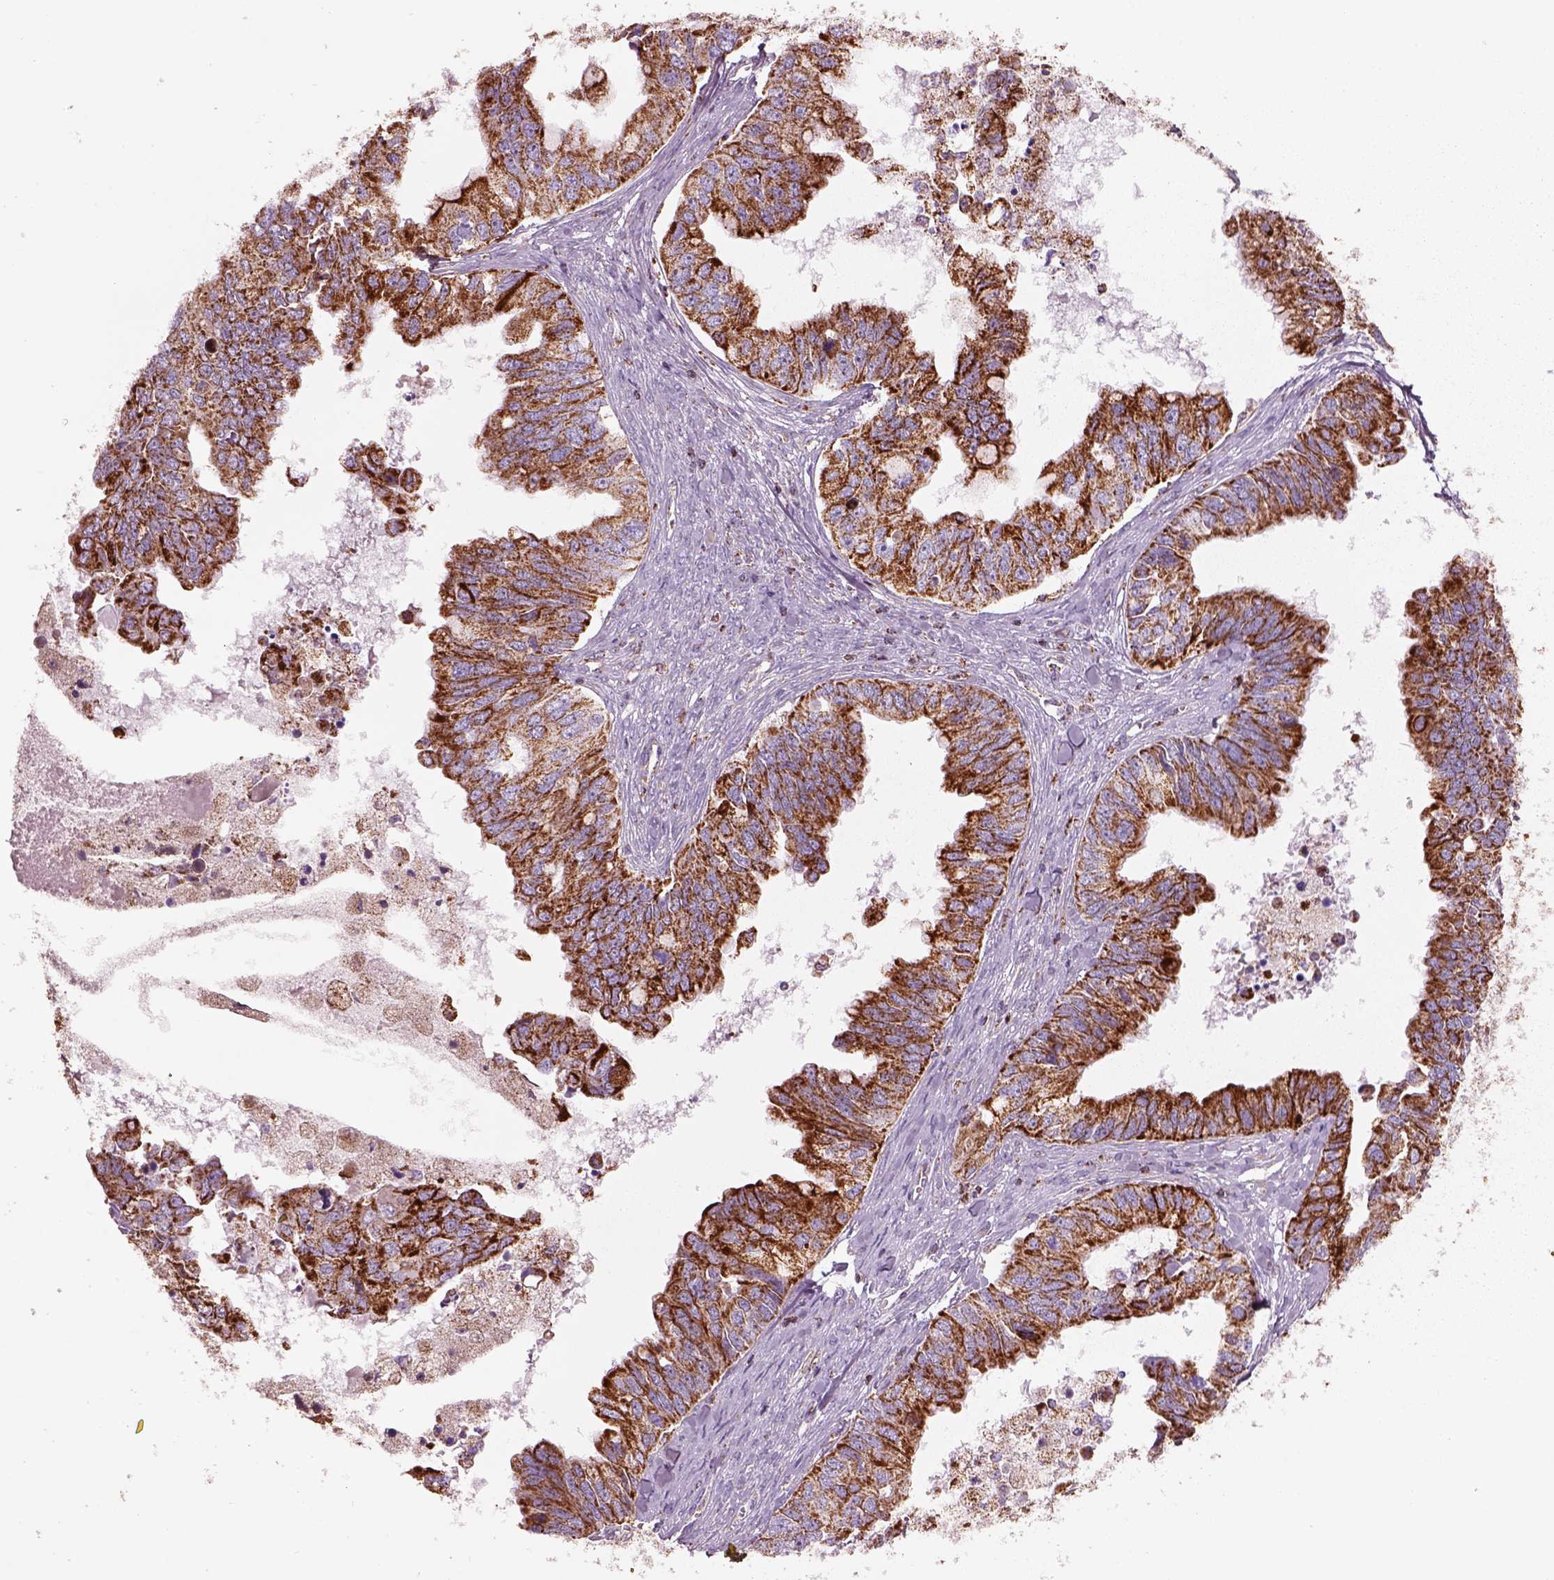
{"staining": {"intensity": "strong", "quantity": ">75%", "location": "cytoplasmic/membranous"}, "tissue": "ovarian cancer", "cell_type": "Tumor cells", "image_type": "cancer", "snomed": [{"axis": "morphology", "description": "Cystadenocarcinoma, mucinous, NOS"}, {"axis": "topography", "description": "Ovary"}], "caption": "Immunohistochemical staining of human mucinous cystadenocarcinoma (ovarian) displays strong cytoplasmic/membranous protein staining in approximately >75% of tumor cells. Using DAB (brown) and hematoxylin (blue) stains, captured at high magnification using brightfield microscopy.", "gene": "SLC25A24", "patient": {"sex": "female", "age": 76}}